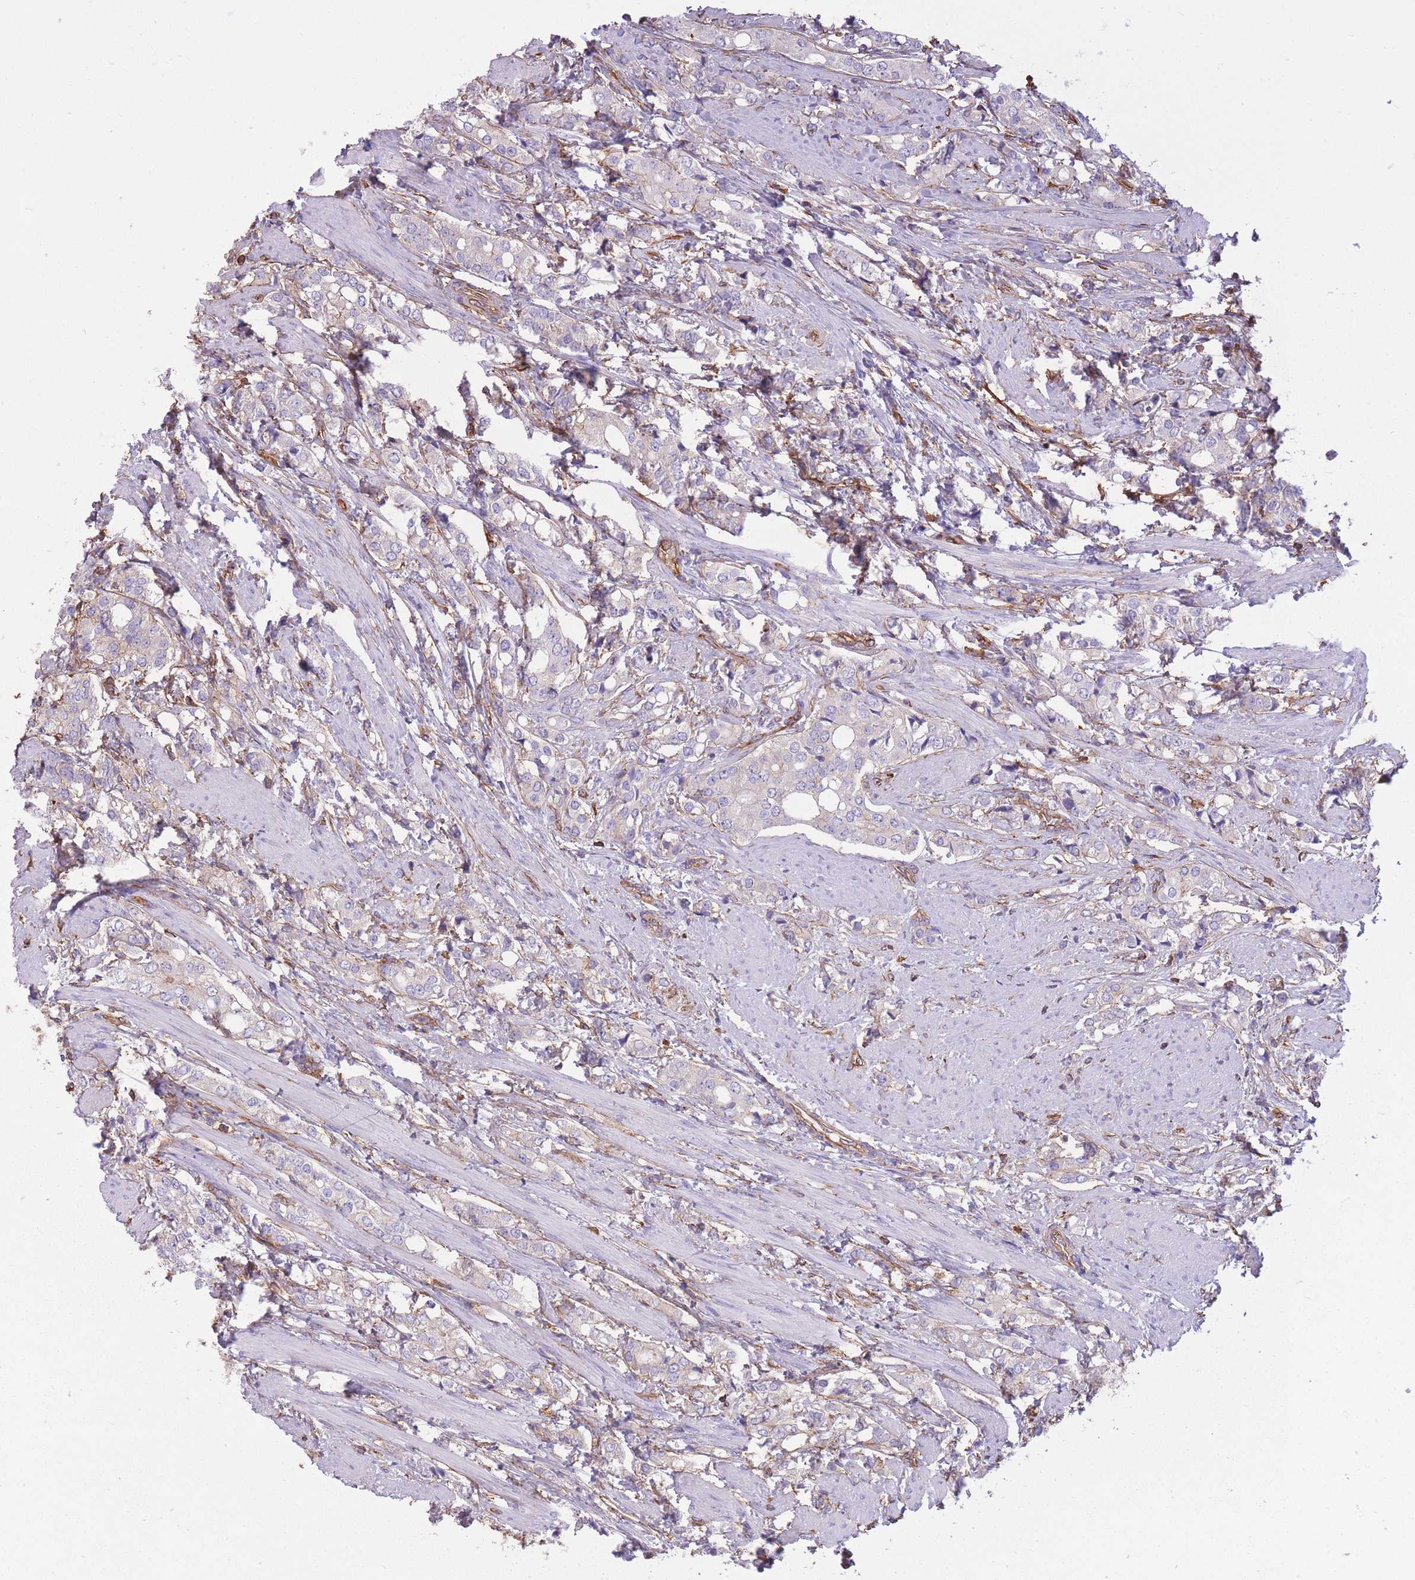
{"staining": {"intensity": "weak", "quantity": "<25%", "location": "cytoplasmic/membranous"}, "tissue": "prostate cancer", "cell_type": "Tumor cells", "image_type": "cancer", "snomed": [{"axis": "morphology", "description": "Adenocarcinoma, High grade"}, {"axis": "topography", "description": "Prostate"}], "caption": "High-grade adenocarcinoma (prostate) was stained to show a protein in brown. There is no significant staining in tumor cells.", "gene": "ADD1", "patient": {"sex": "male", "age": 71}}